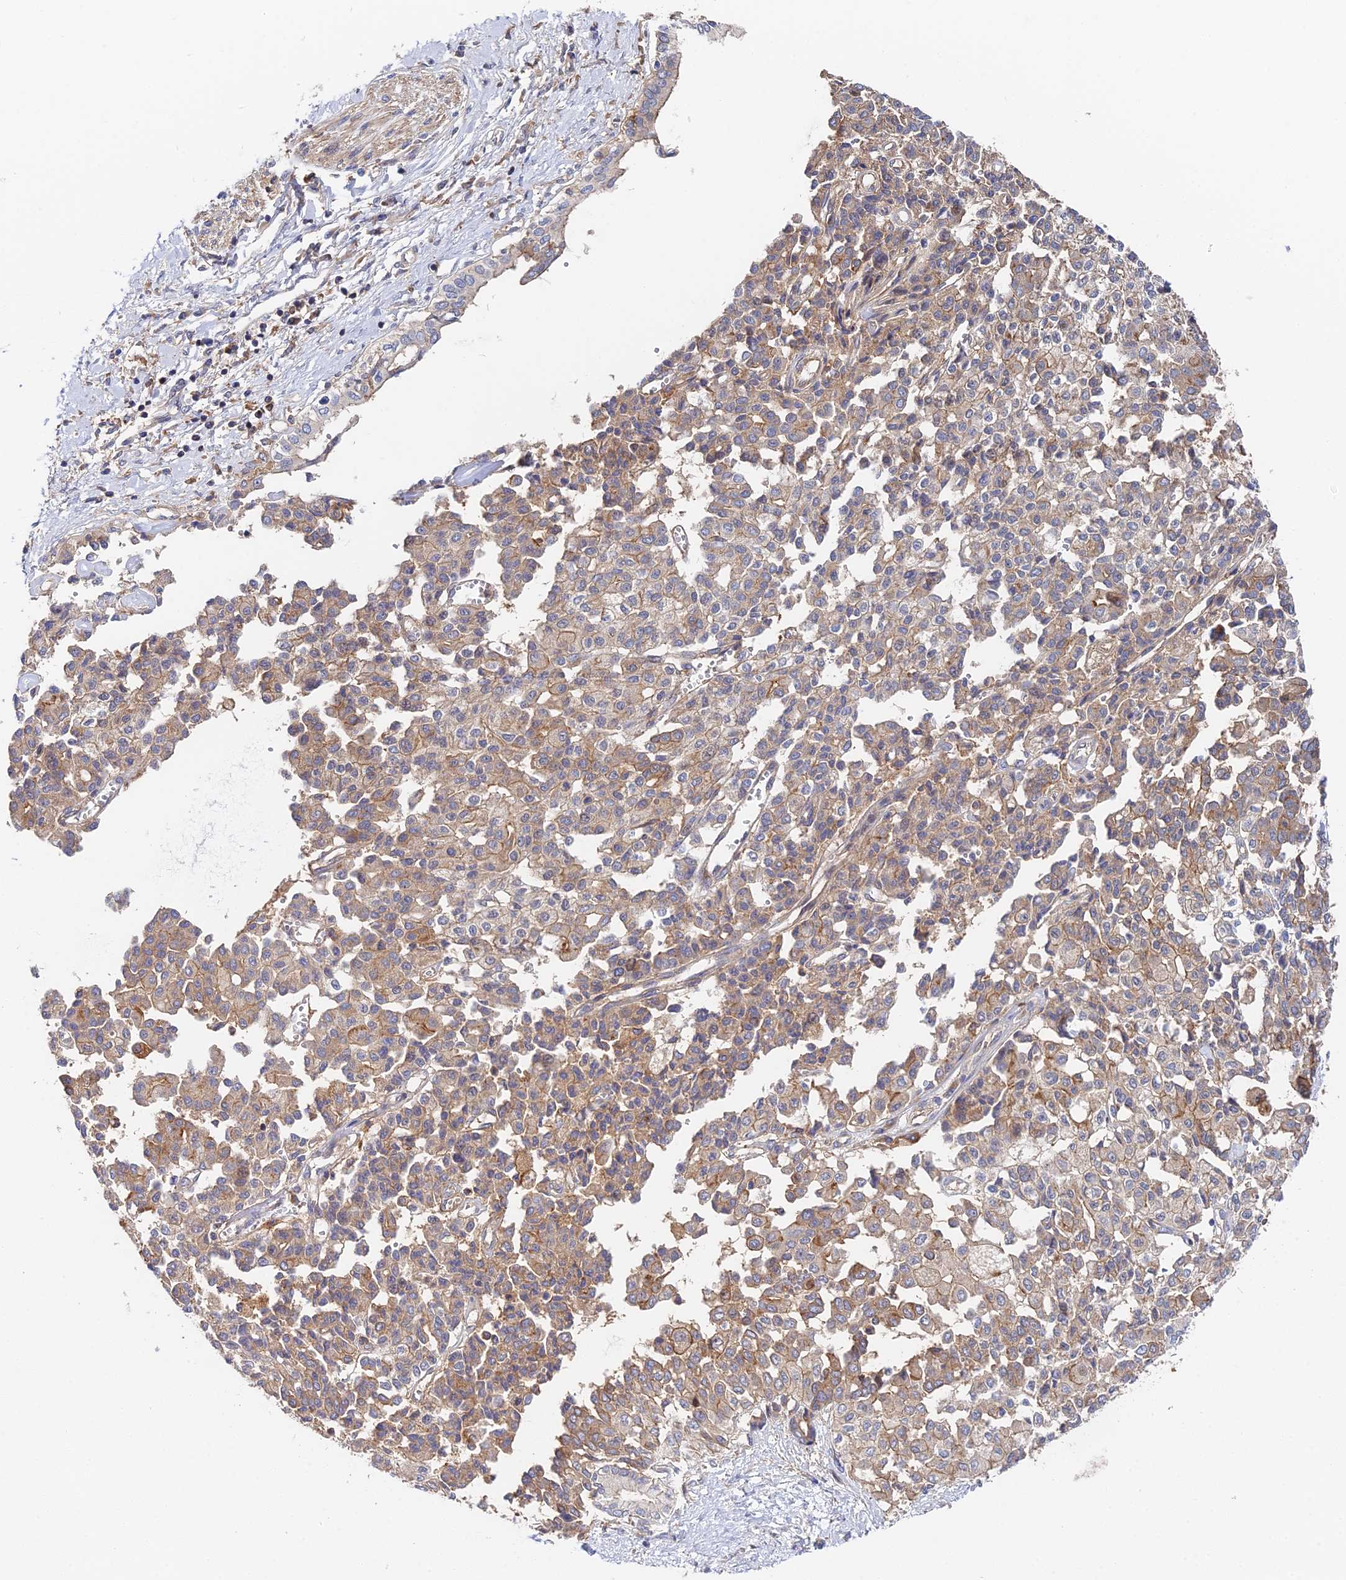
{"staining": {"intensity": "weak", "quantity": "25%-75%", "location": "cytoplasmic/membranous"}, "tissue": "liver cancer", "cell_type": "Tumor cells", "image_type": "cancer", "snomed": [{"axis": "morphology", "description": "Cholangiocarcinoma"}, {"axis": "topography", "description": "Liver"}], "caption": "Liver cancer (cholangiocarcinoma) stained with immunohistochemistry shows weak cytoplasmic/membranous staining in about 25%-75% of tumor cells.", "gene": "GNG5B", "patient": {"sex": "female", "age": 77}}